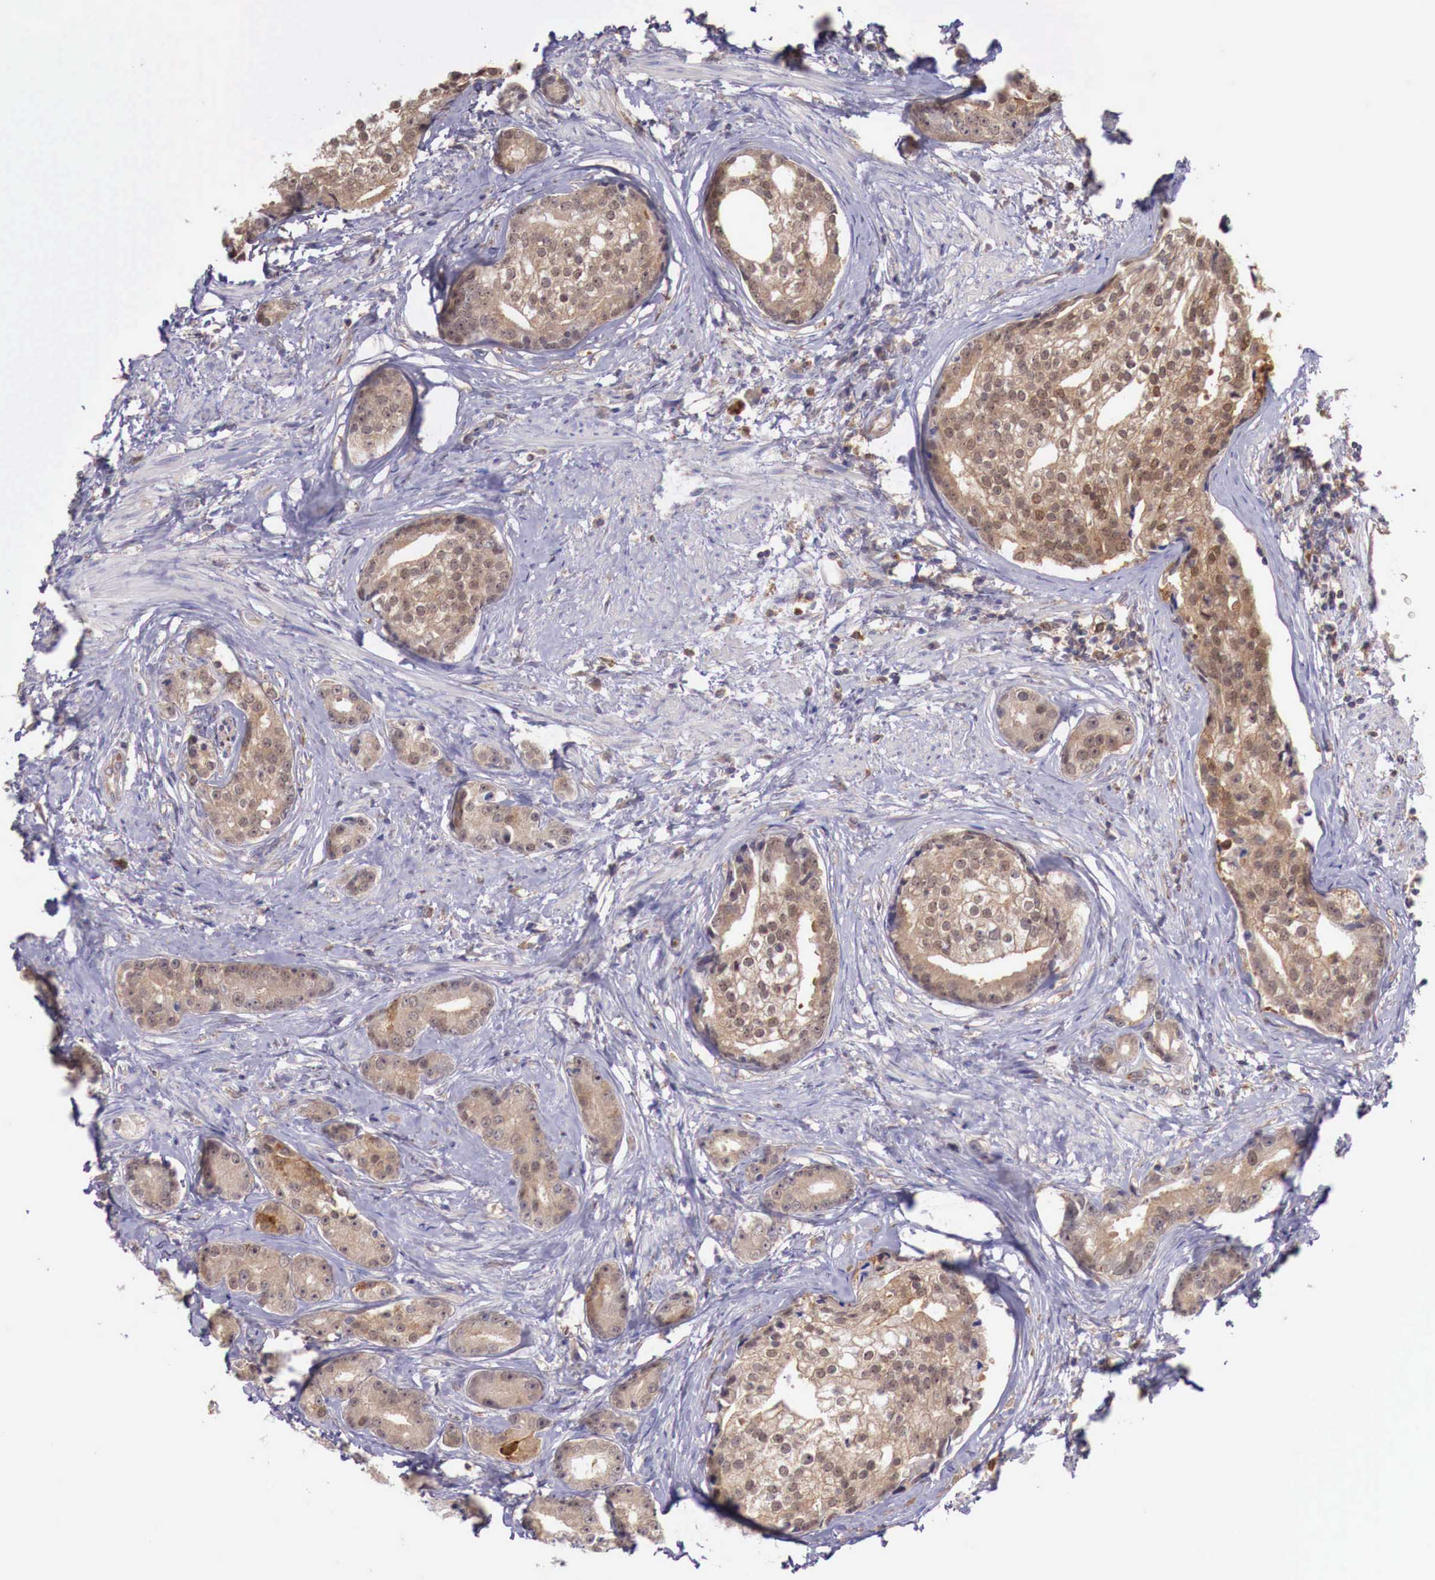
{"staining": {"intensity": "moderate", "quantity": ">75%", "location": "cytoplasmic/membranous"}, "tissue": "prostate cancer", "cell_type": "Tumor cells", "image_type": "cancer", "snomed": [{"axis": "morphology", "description": "Adenocarcinoma, Medium grade"}, {"axis": "topography", "description": "Prostate"}], "caption": "Prostate medium-grade adenocarcinoma stained for a protein reveals moderate cytoplasmic/membranous positivity in tumor cells.", "gene": "GAB2", "patient": {"sex": "male", "age": 59}}